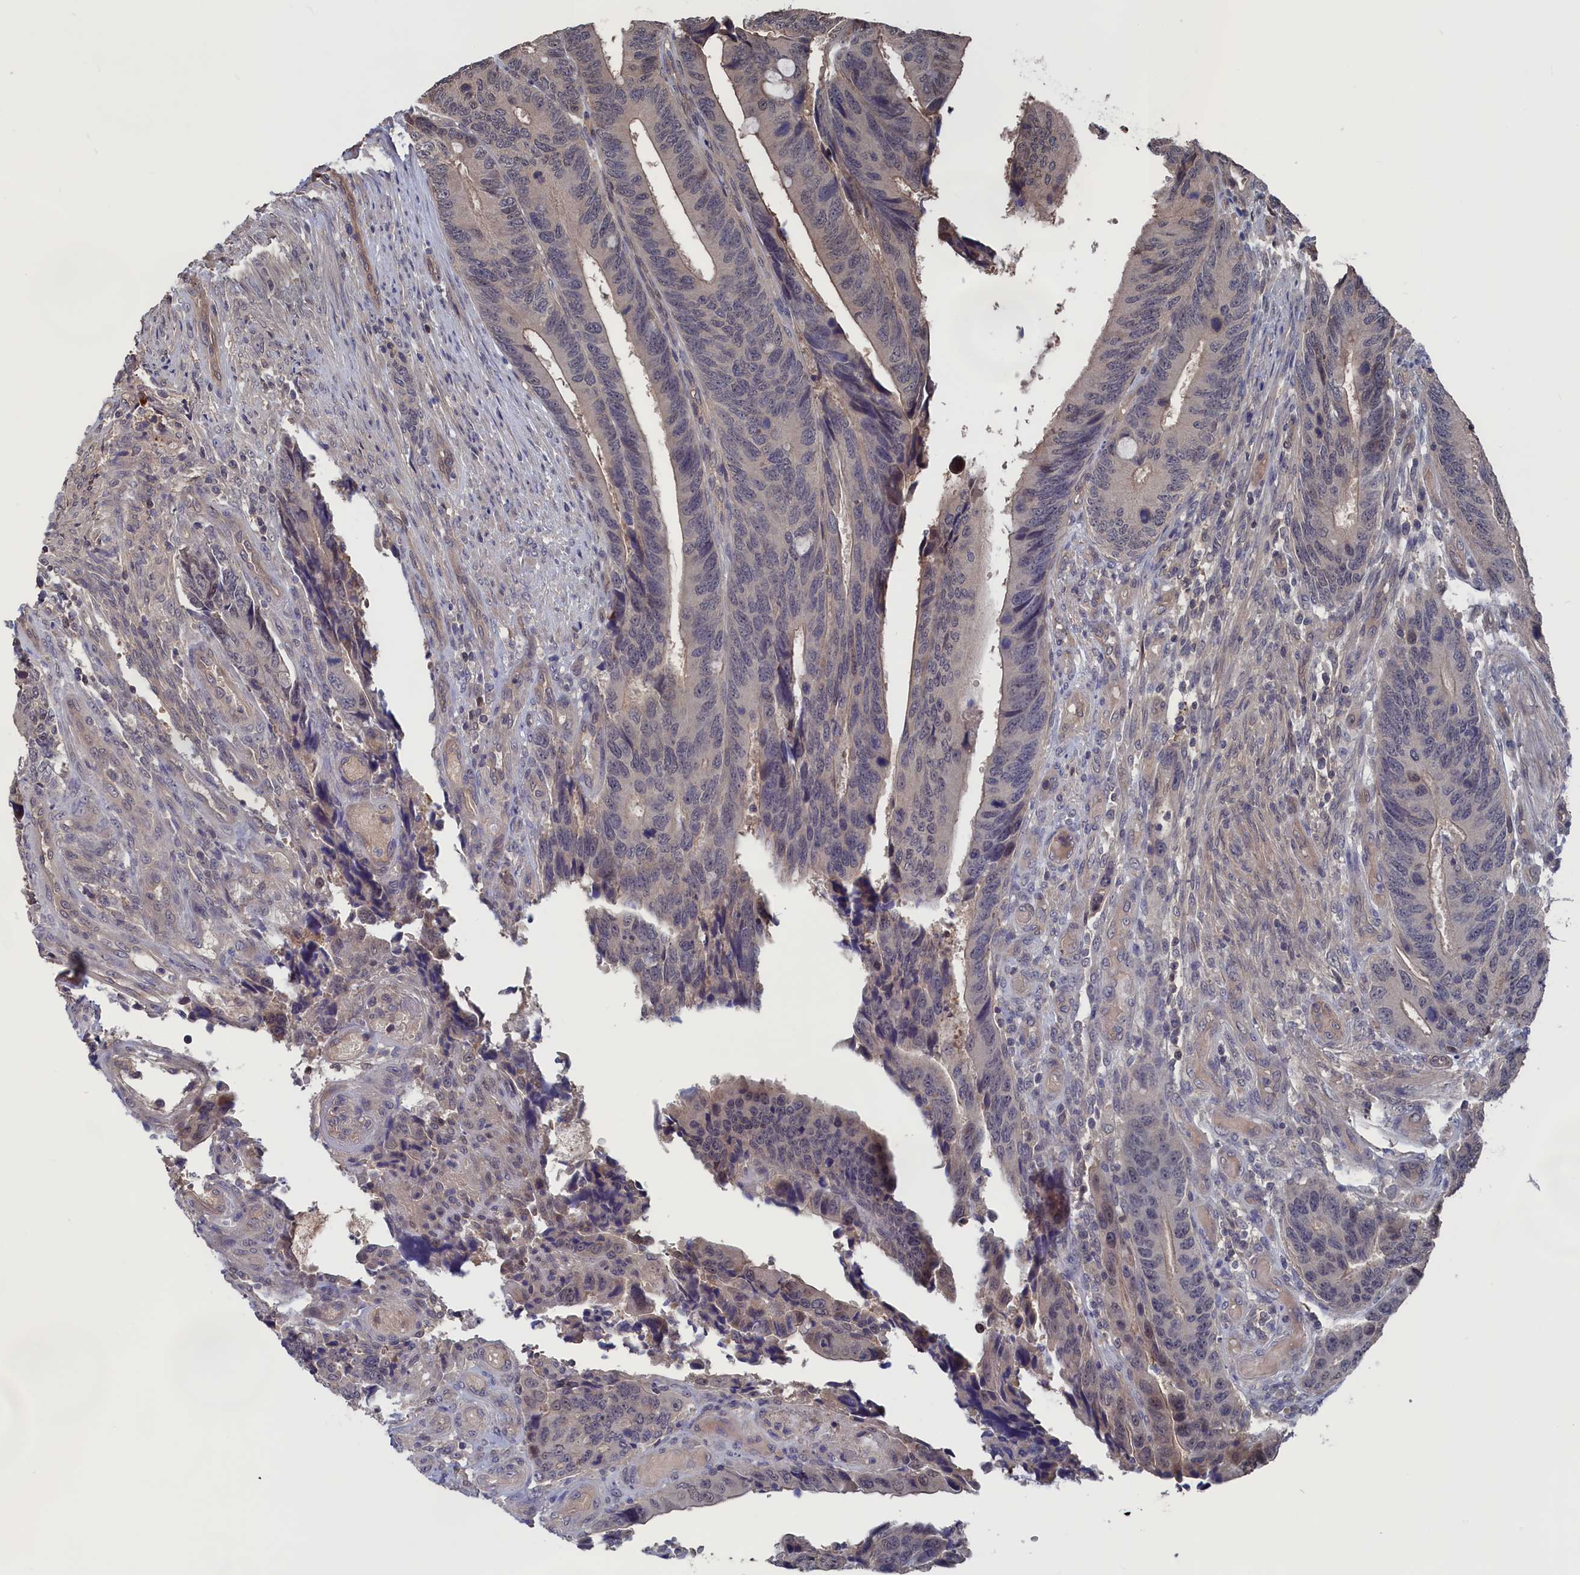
{"staining": {"intensity": "negative", "quantity": "none", "location": "none"}, "tissue": "colorectal cancer", "cell_type": "Tumor cells", "image_type": "cancer", "snomed": [{"axis": "morphology", "description": "Adenocarcinoma, NOS"}, {"axis": "topography", "description": "Colon"}], "caption": "Adenocarcinoma (colorectal) was stained to show a protein in brown. There is no significant staining in tumor cells. (DAB (3,3'-diaminobenzidine) IHC visualized using brightfield microscopy, high magnification).", "gene": "NUTF2", "patient": {"sex": "male", "age": 87}}